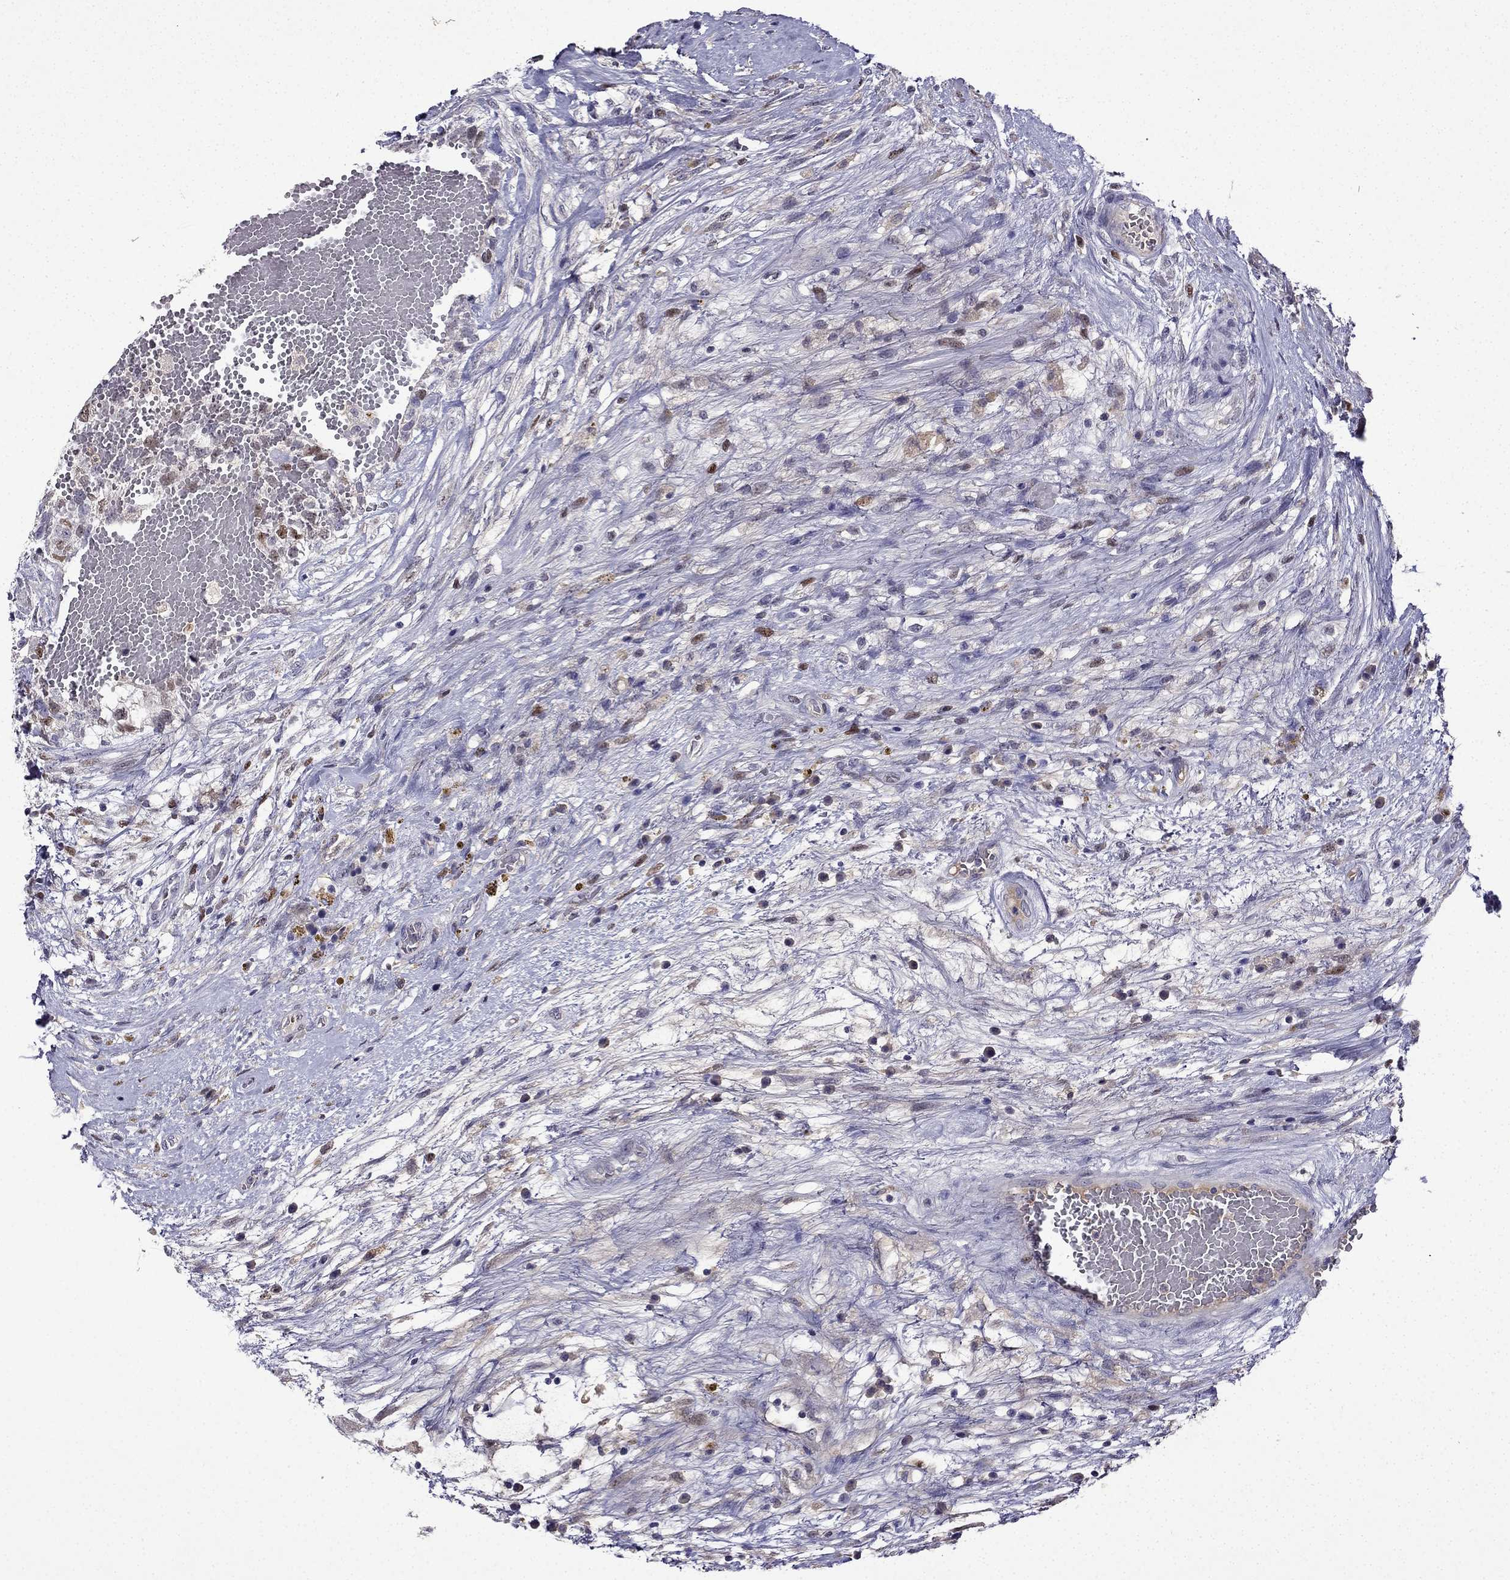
{"staining": {"intensity": "strong", "quantity": "<25%", "location": "nuclear"}, "tissue": "testis cancer", "cell_type": "Tumor cells", "image_type": "cancer", "snomed": [{"axis": "morphology", "description": "Normal tissue, NOS"}, {"axis": "morphology", "description": "Carcinoma, Embryonal, NOS"}, {"axis": "topography", "description": "Testis"}, {"axis": "topography", "description": "Epididymis"}], "caption": "Tumor cells show strong nuclear staining in approximately <25% of cells in testis cancer.", "gene": "UHRF1", "patient": {"sex": "male", "age": 32}}